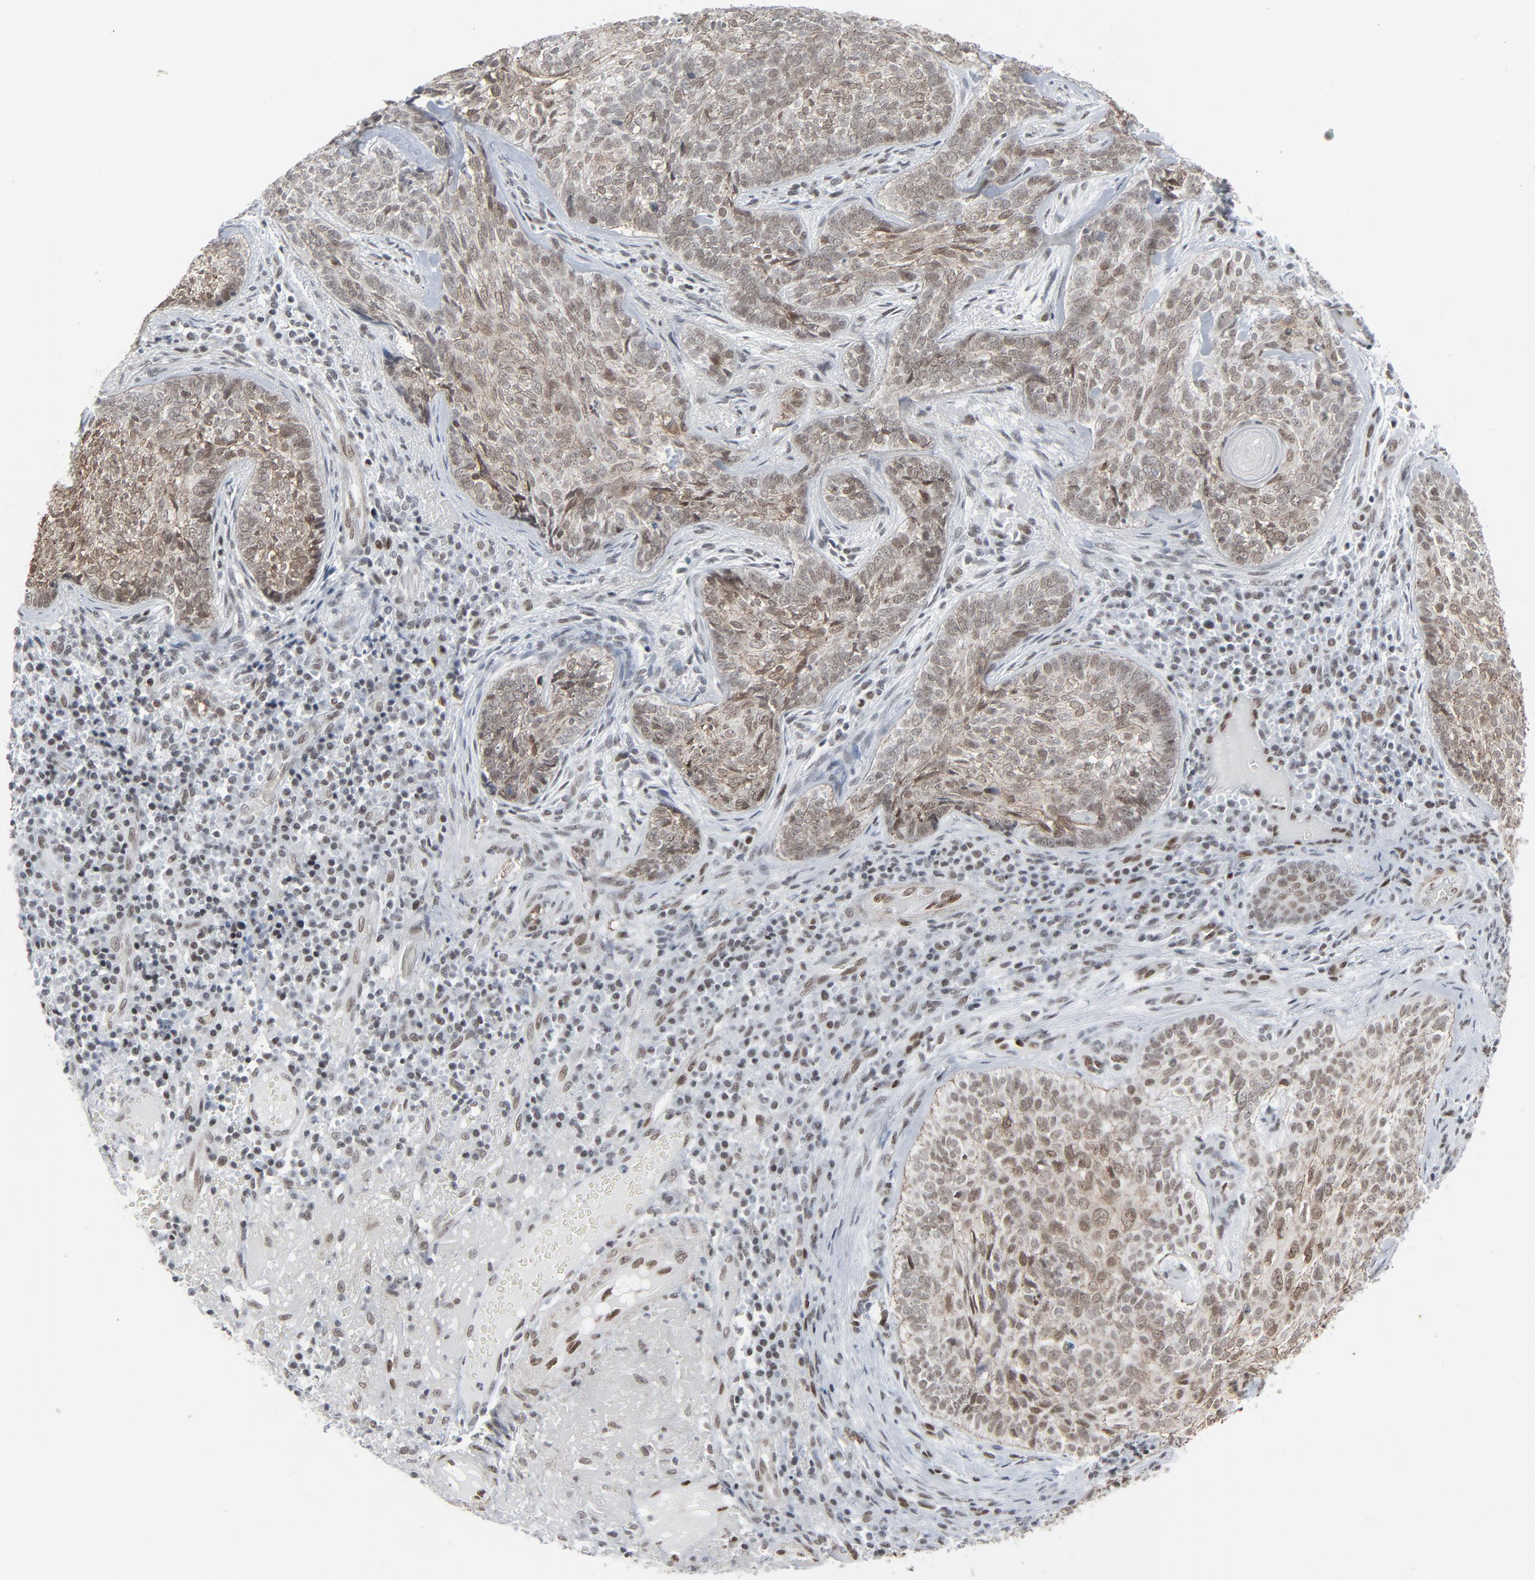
{"staining": {"intensity": "weak", "quantity": ">75%", "location": "nuclear"}, "tissue": "skin cancer", "cell_type": "Tumor cells", "image_type": "cancer", "snomed": [{"axis": "morphology", "description": "Basal cell carcinoma"}, {"axis": "topography", "description": "Skin"}], "caption": "This is a micrograph of IHC staining of basal cell carcinoma (skin), which shows weak staining in the nuclear of tumor cells.", "gene": "FBXO28", "patient": {"sex": "male", "age": 72}}